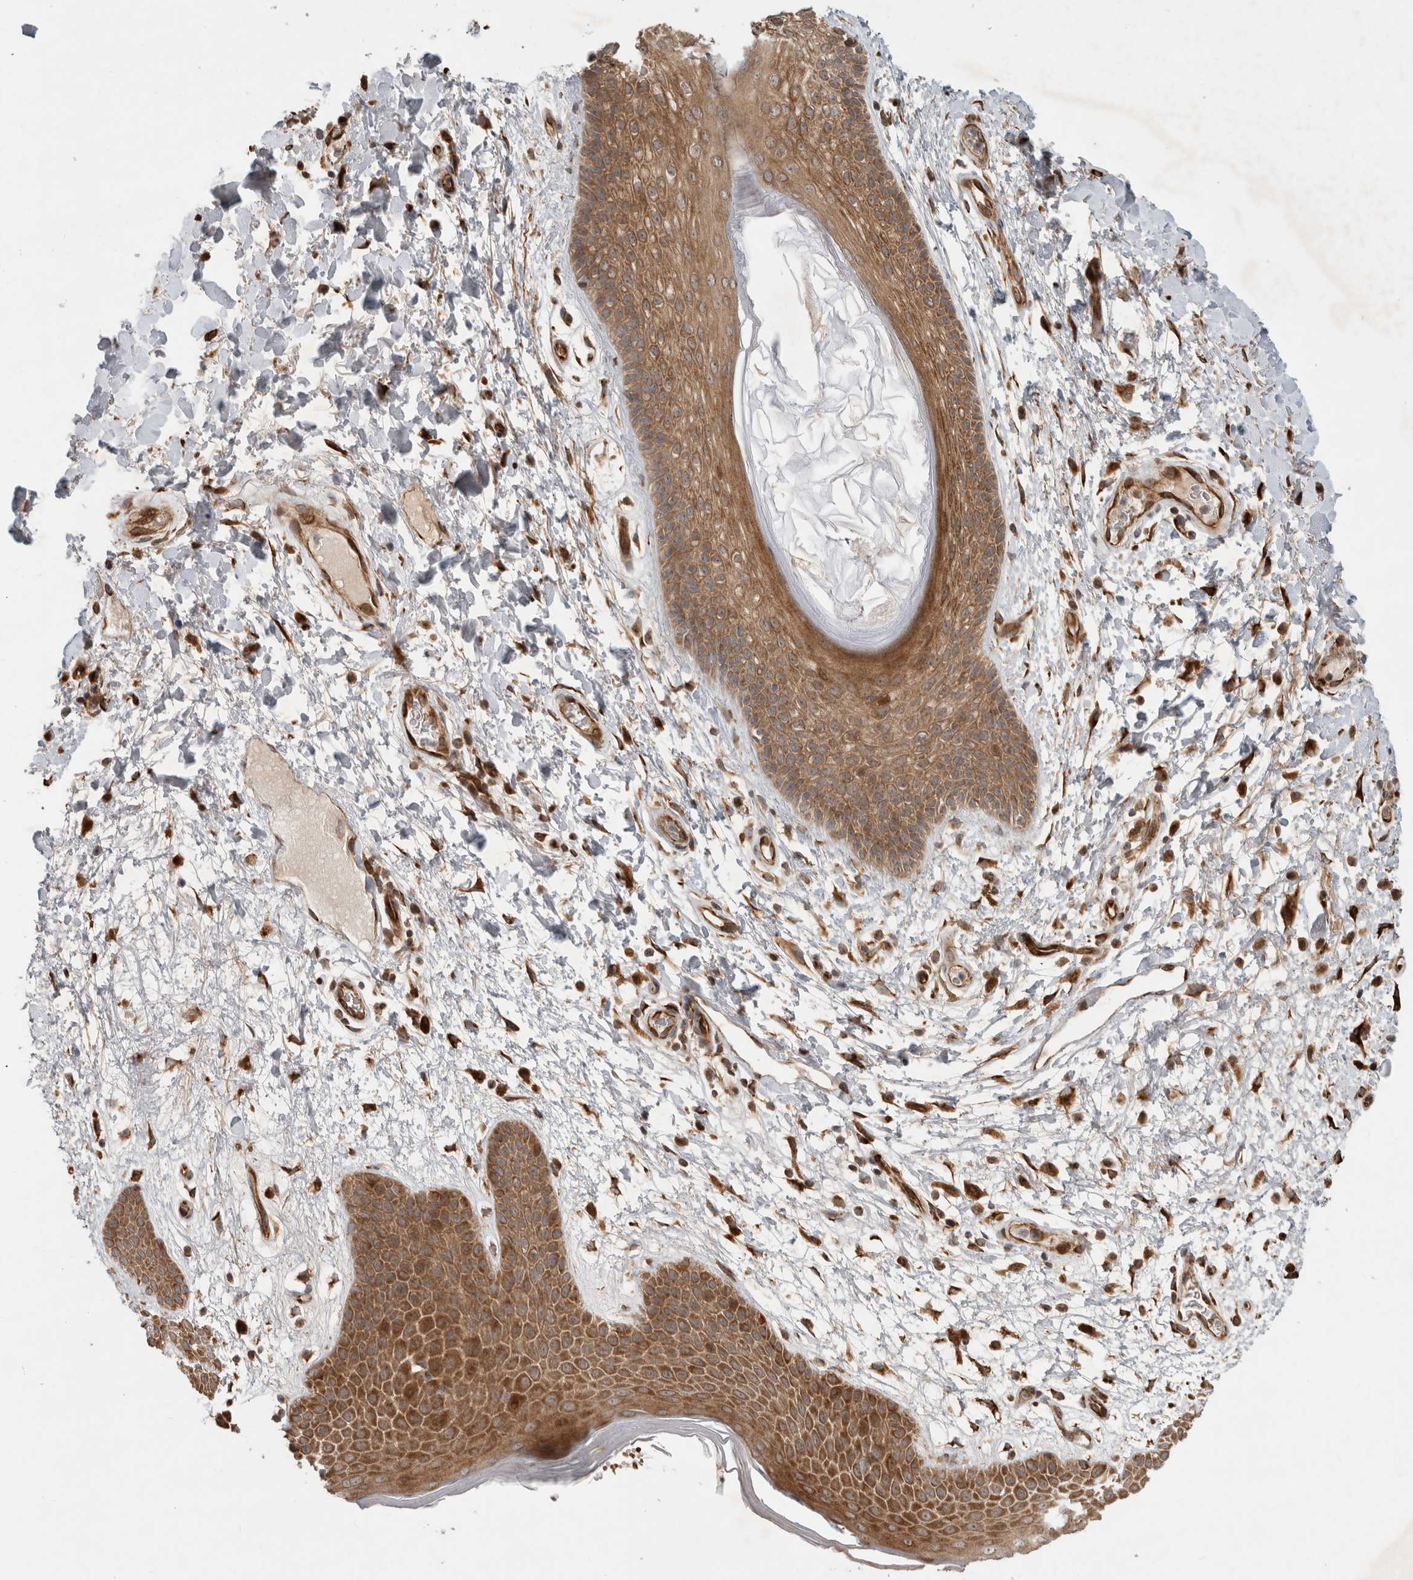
{"staining": {"intensity": "moderate", "quantity": ">75%", "location": "cytoplasmic/membranous"}, "tissue": "skin", "cell_type": "Epidermal cells", "image_type": "normal", "snomed": [{"axis": "morphology", "description": "Normal tissue, NOS"}, {"axis": "topography", "description": "Anal"}], "caption": "IHC image of benign skin: skin stained using immunohistochemistry demonstrates medium levels of moderate protein expression localized specifically in the cytoplasmic/membranous of epidermal cells, appearing as a cytoplasmic/membranous brown color.", "gene": "TUBD1", "patient": {"sex": "male", "age": 74}}